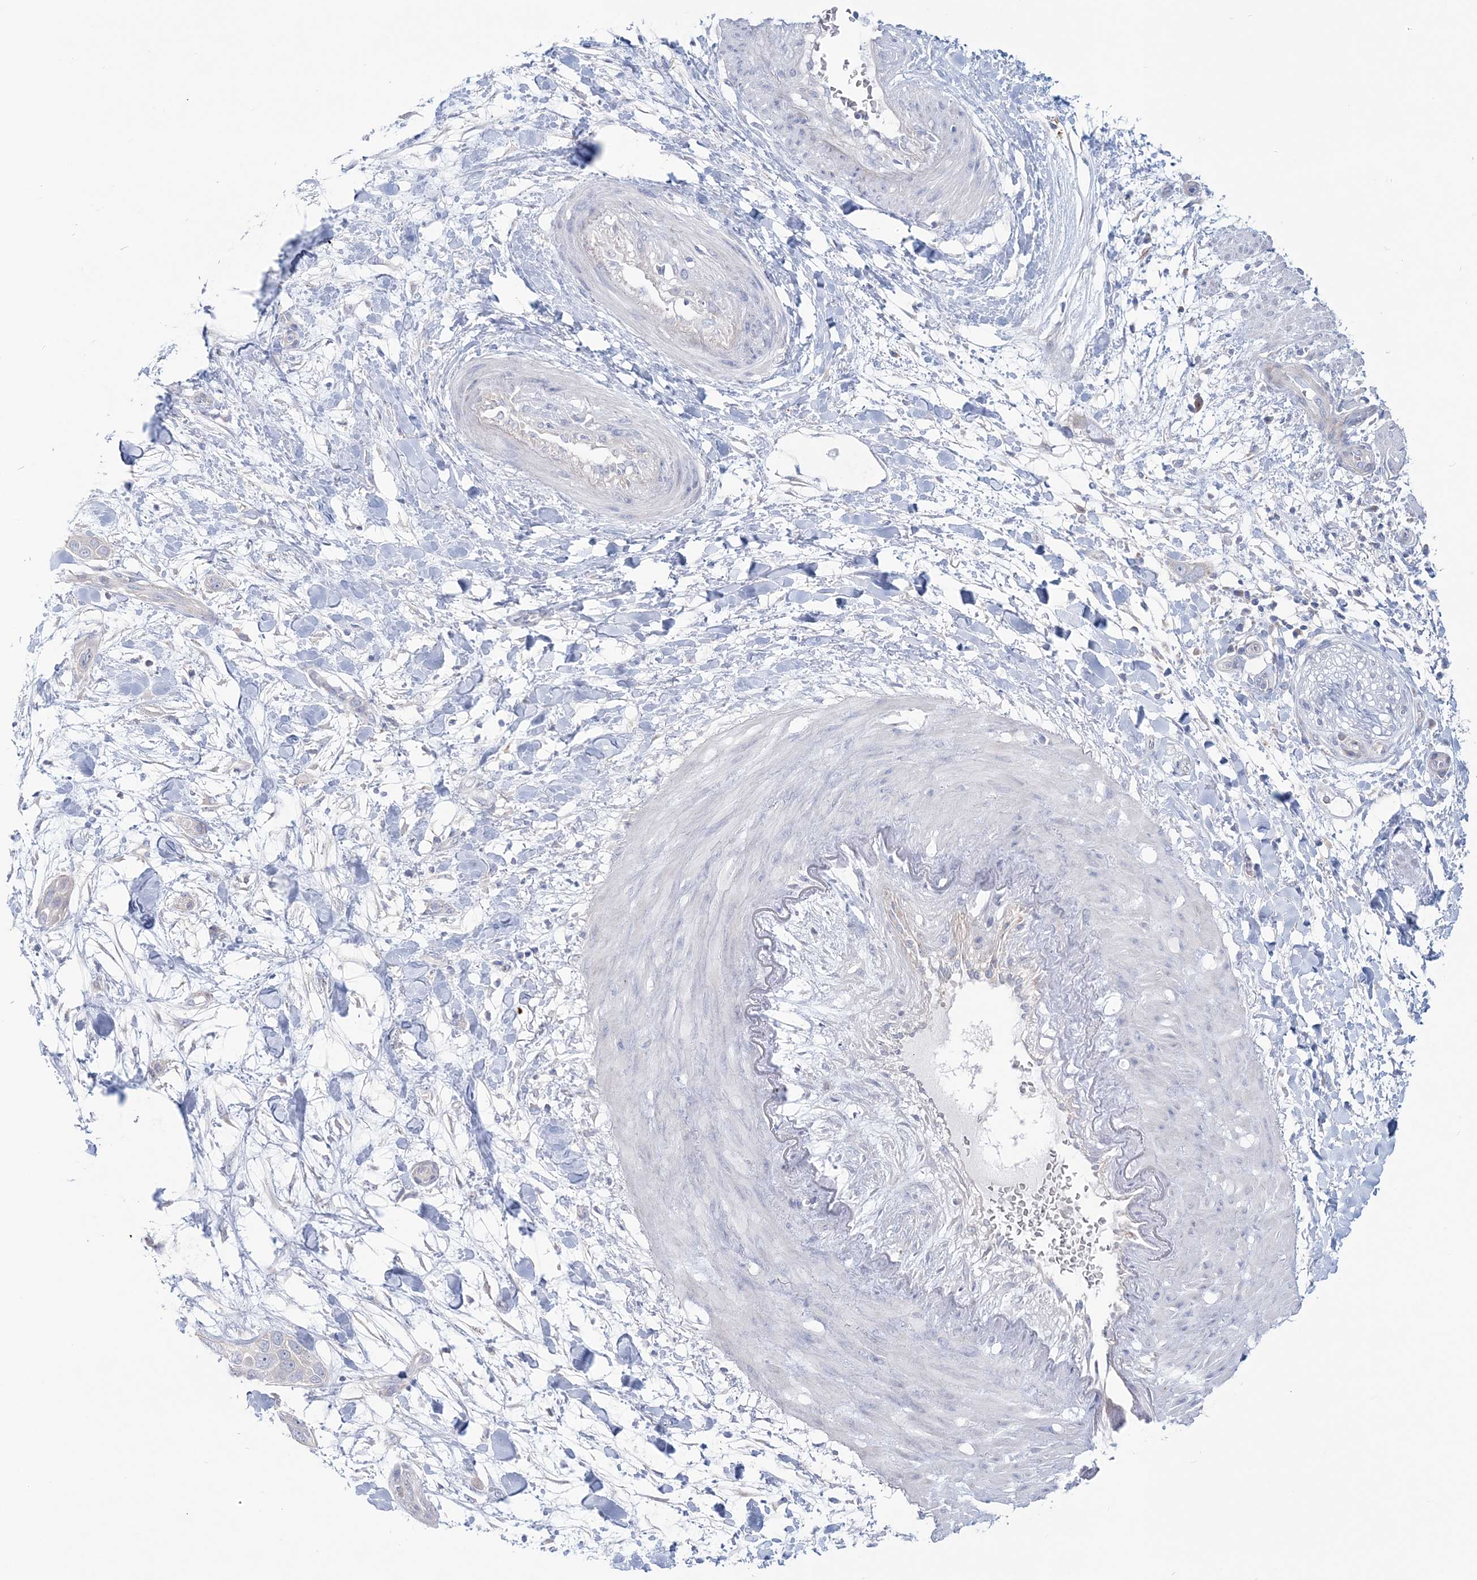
{"staining": {"intensity": "negative", "quantity": "none", "location": "none"}, "tissue": "pancreatic cancer", "cell_type": "Tumor cells", "image_type": "cancer", "snomed": [{"axis": "morphology", "description": "Adenocarcinoma, NOS"}, {"axis": "topography", "description": "Pancreas"}], "caption": "This is an immunohistochemistry histopathology image of pancreatic adenocarcinoma. There is no positivity in tumor cells.", "gene": "ADGB", "patient": {"sex": "female", "age": 60}}